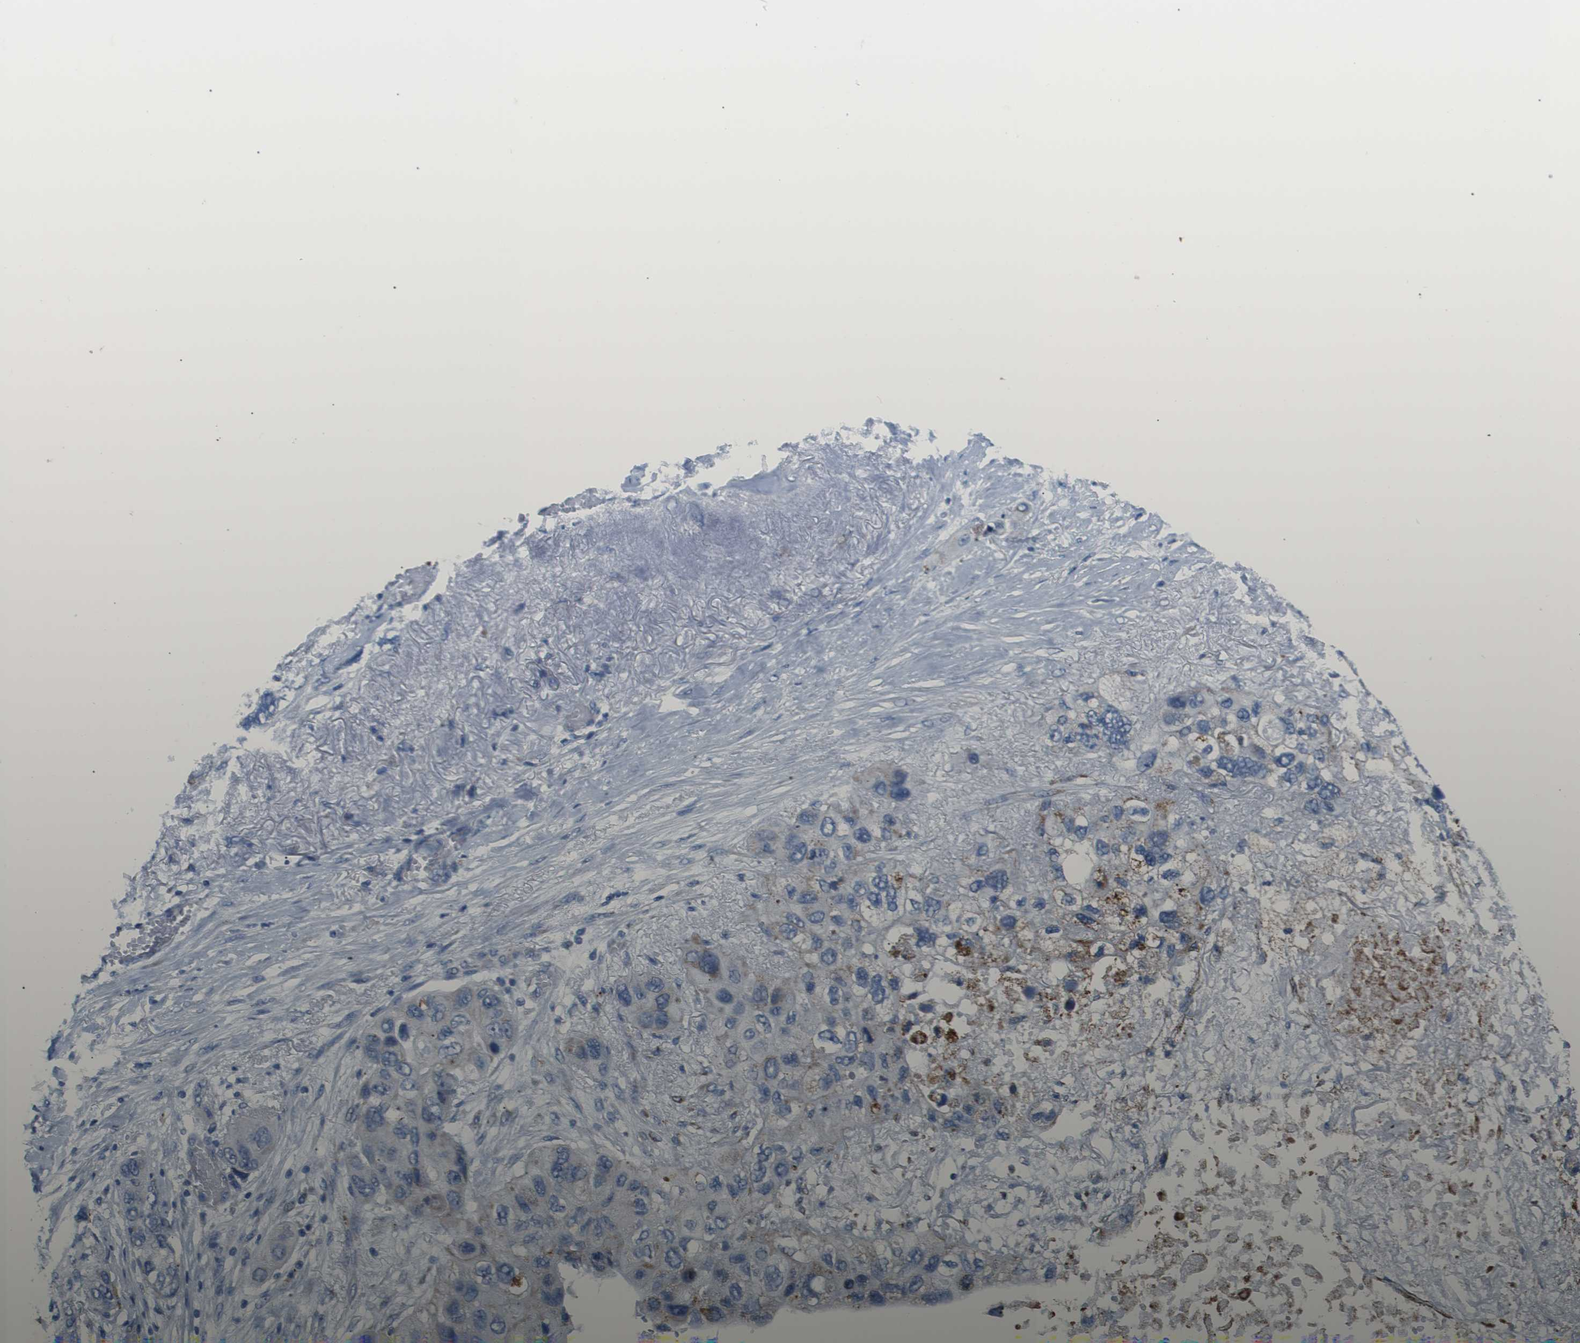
{"staining": {"intensity": "weak", "quantity": "<25%", "location": "cytoplasmic/membranous"}, "tissue": "lung cancer", "cell_type": "Tumor cells", "image_type": "cancer", "snomed": [{"axis": "morphology", "description": "Squamous cell carcinoma, NOS"}, {"axis": "topography", "description": "Lung"}], "caption": "An image of lung cancer (squamous cell carcinoma) stained for a protein exhibits no brown staining in tumor cells.", "gene": "ZDHHC3", "patient": {"sex": "female", "age": 73}}